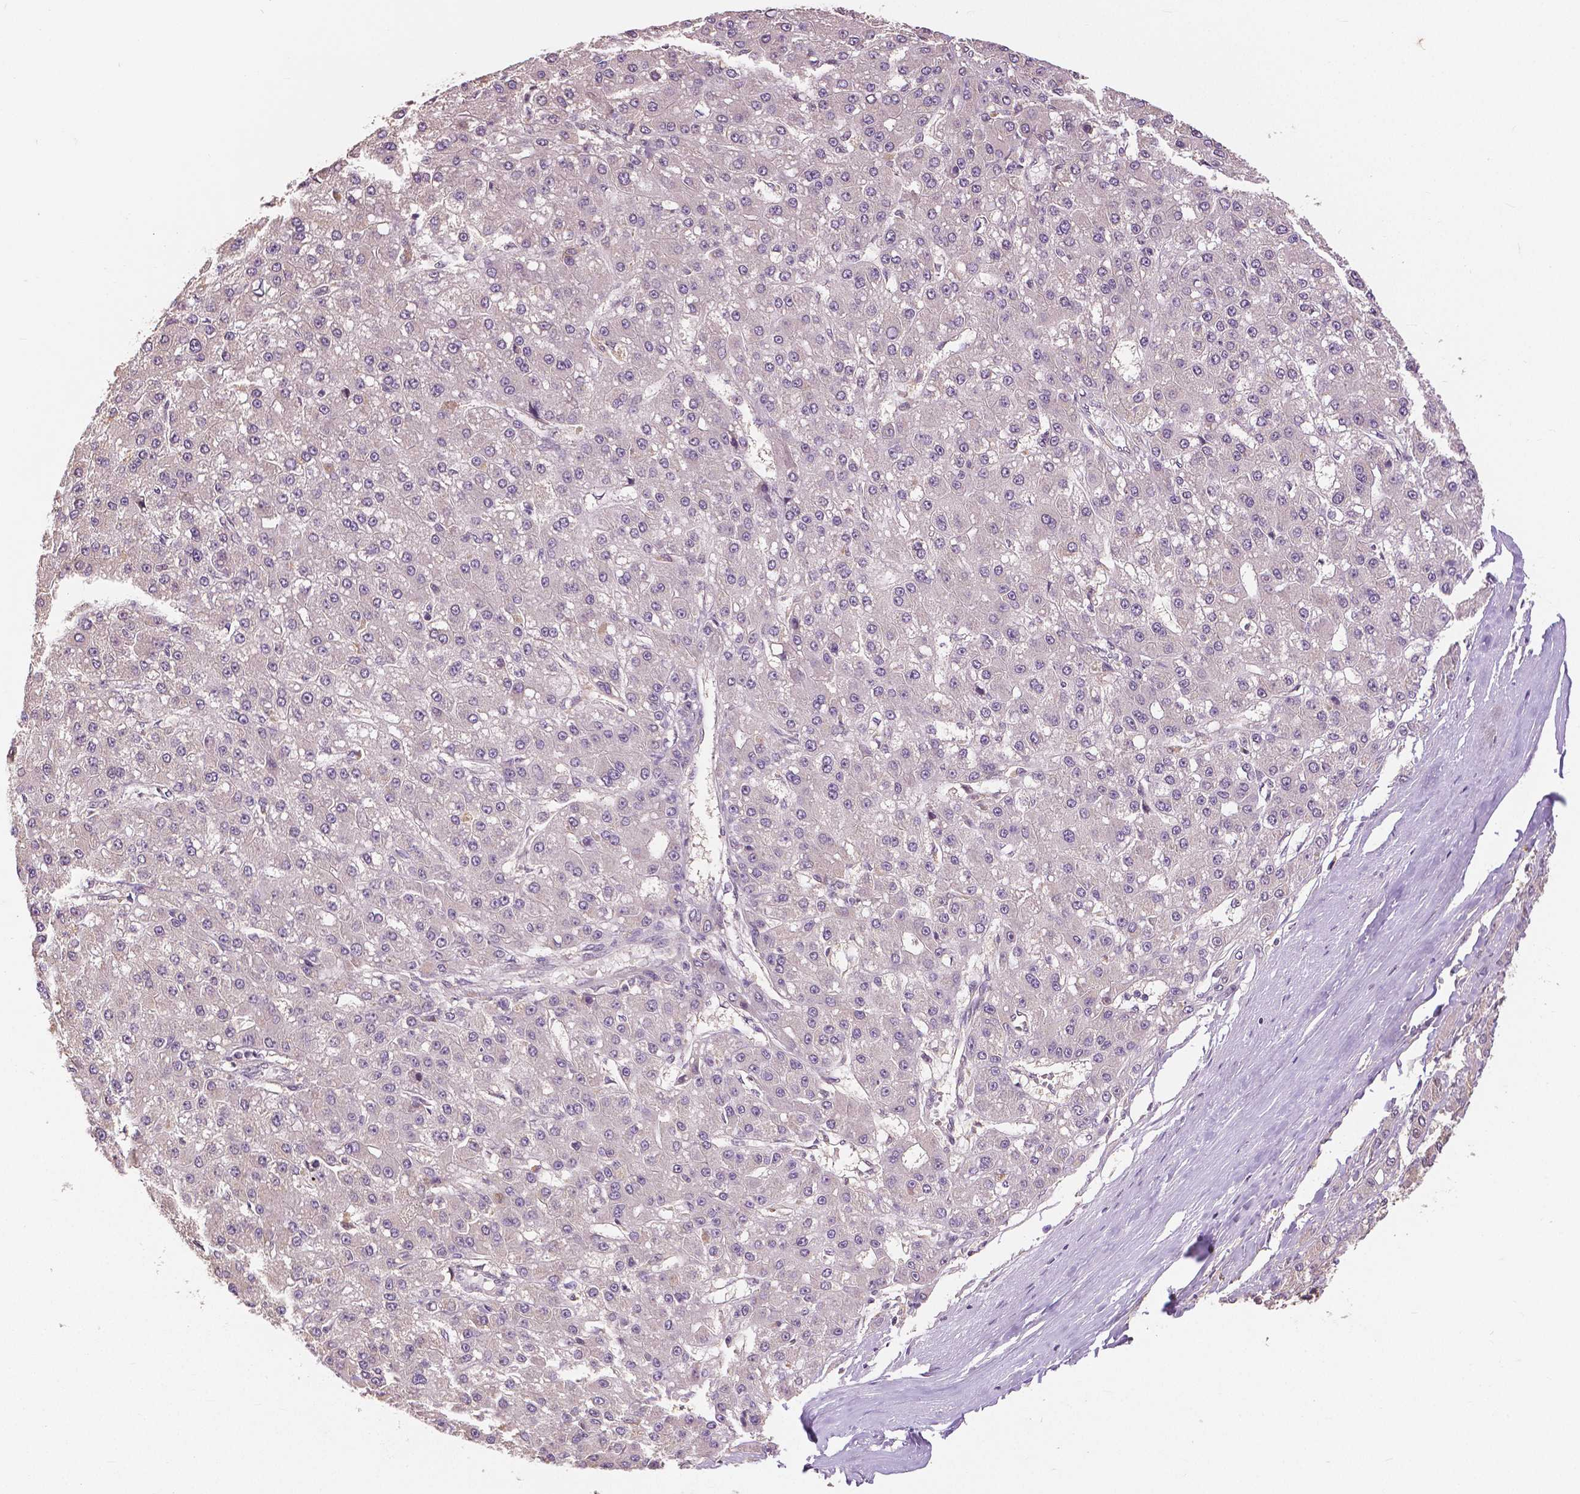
{"staining": {"intensity": "negative", "quantity": "none", "location": "none"}, "tissue": "liver cancer", "cell_type": "Tumor cells", "image_type": "cancer", "snomed": [{"axis": "morphology", "description": "Carcinoma, Hepatocellular, NOS"}, {"axis": "topography", "description": "Liver"}], "caption": "Immunohistochemistry photomicrograph of neoplastic tissue: hepatocellular carcinoma (liver) stained with DAB demonstrates no significant protein staining in tumor cells.", "gene": "MAP1LC3B", "patient": {"sex": "male", "age": 67}}